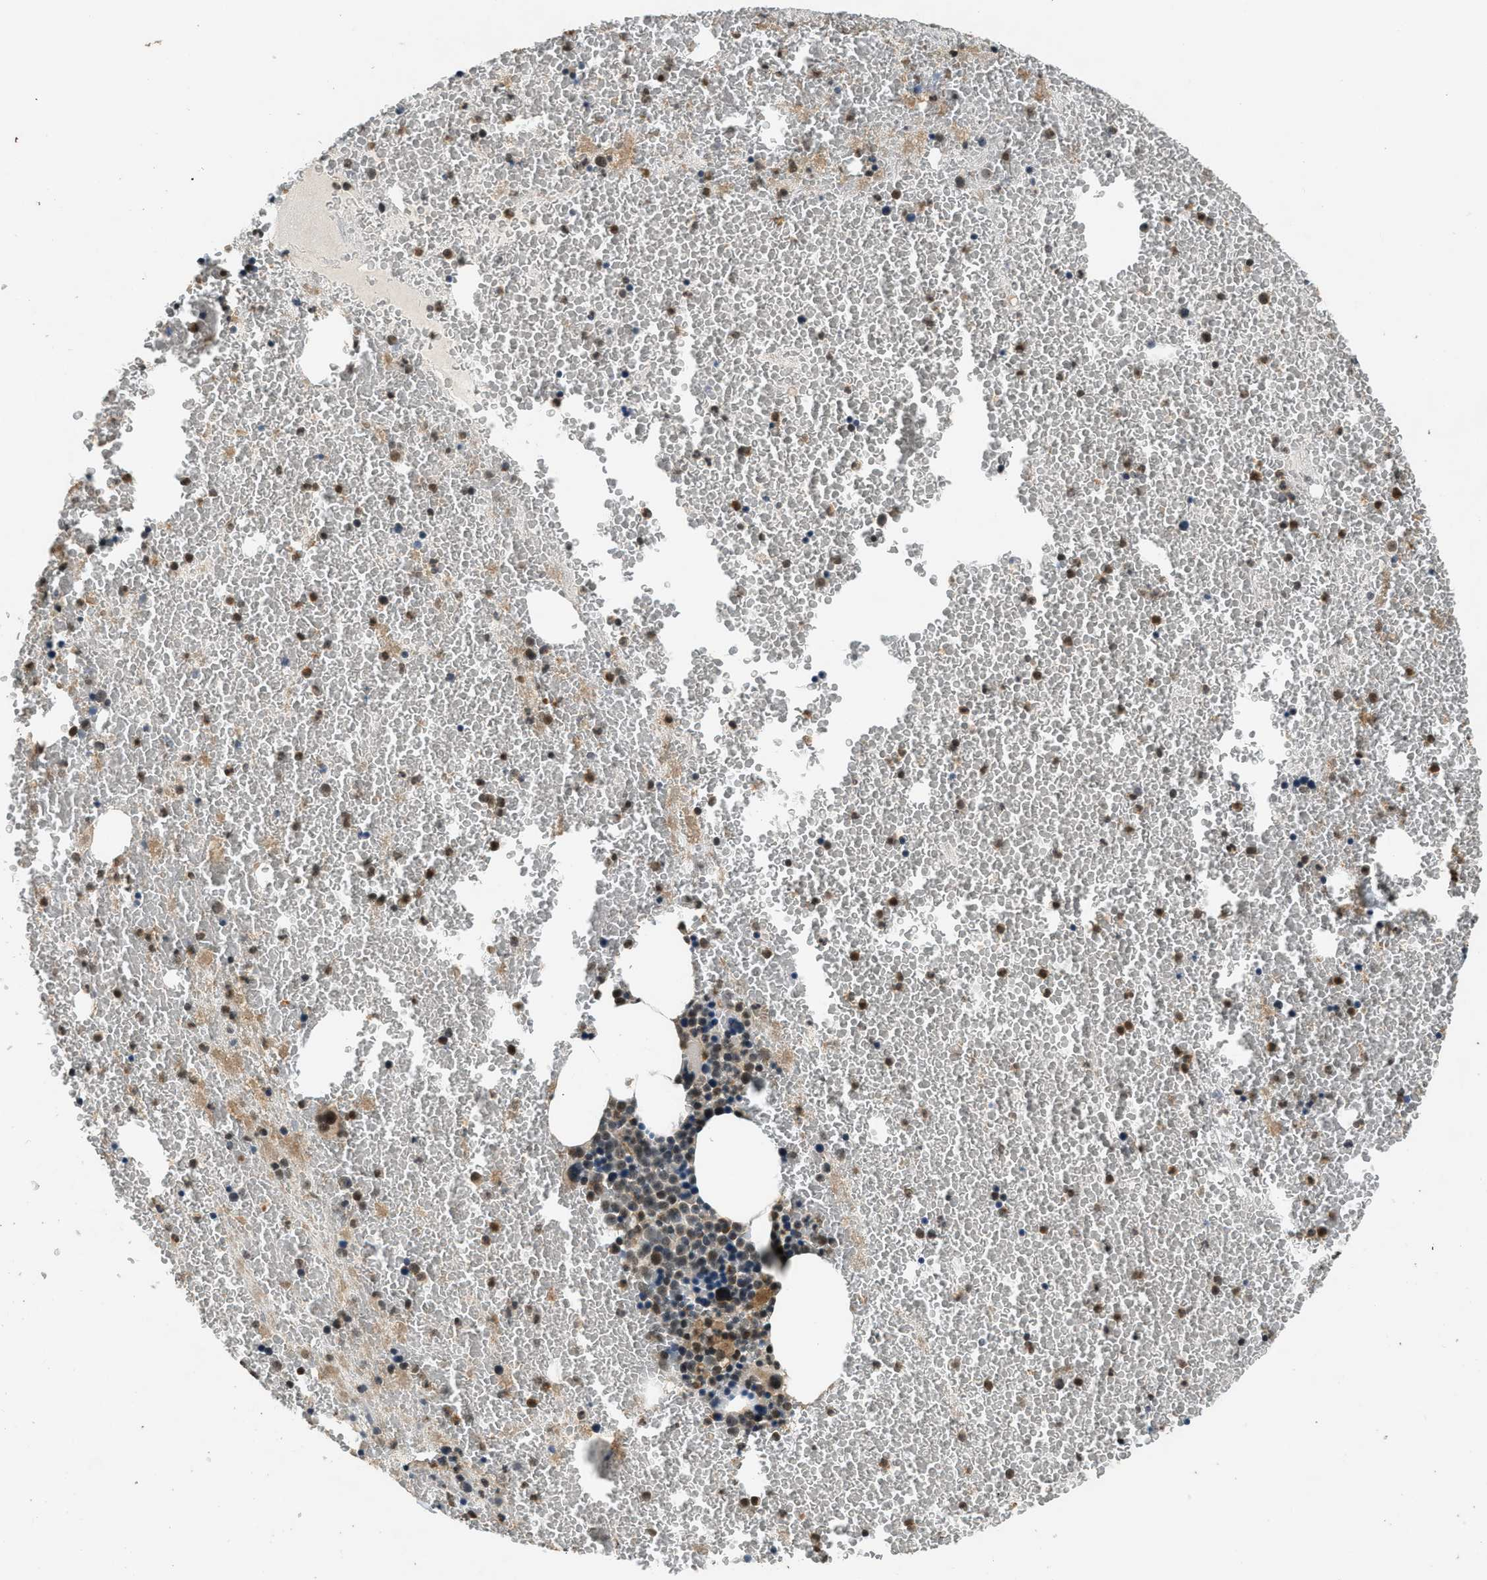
{"staining": {"intensity": "moderate", "quantity": ">75%", "location": "cytoplasmic/membranous,nuclear"}, "tissue": "bone marrow", "cell_type": "Hematopoietic cells", "image_type": "normal", "snomed": [{"axis": "morphology", "description": "Normal tissue, NOS"}, {"axis": "morphology", "description": "Inflammation, NOS"}, {"axis": "topography", "description": "Bone marrow"}], "caption": "This micrograph demonstrates immunohistochemistry (IHC) staining of normal bone marrow, with medium moderate cytoplasmic/membranous,nuclear staining in approximately >75% of hematopoietic cells.", "gene": "MED21", "patient": {"sex": "male", "age": 47}}